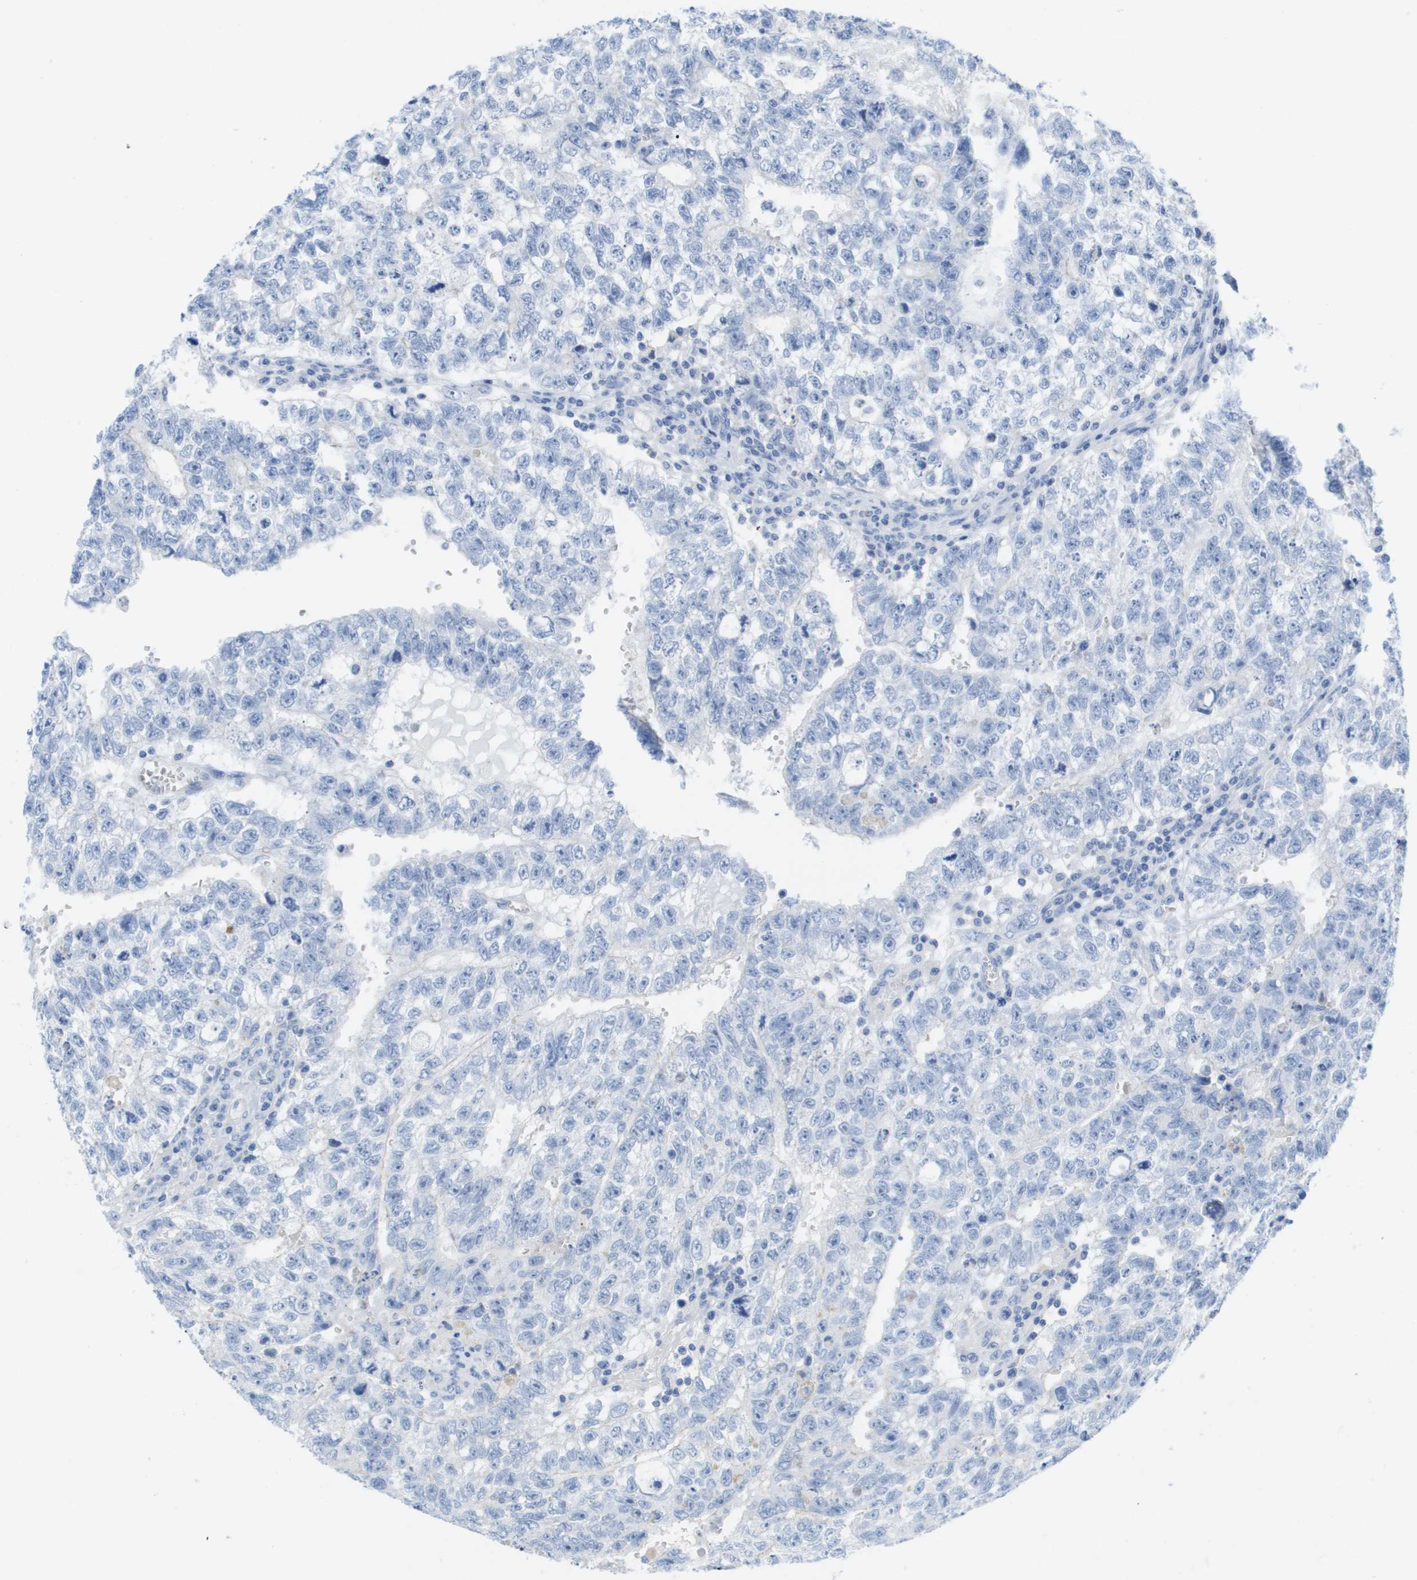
{"staining": {"intensity": "negative", "quantity": "none", "location": "none"}, "tissue": "testis cancer", "cell_type": "Tumor cells", "image_type": "cancer", "snomed": [{"axis": "morphology", "description": "Seminoma, NOS"}, {"axis": "morphology", "description": "Carcinoma, Embryonal, NOS"}, {"axis": "topography", "description": "Testis"}], "caption": "Immunohistochemistry of human testis seminoma shows no positivity in tumor cells.", "gene": "MYL3", "patient": {"sex": "male", "age": 38}}